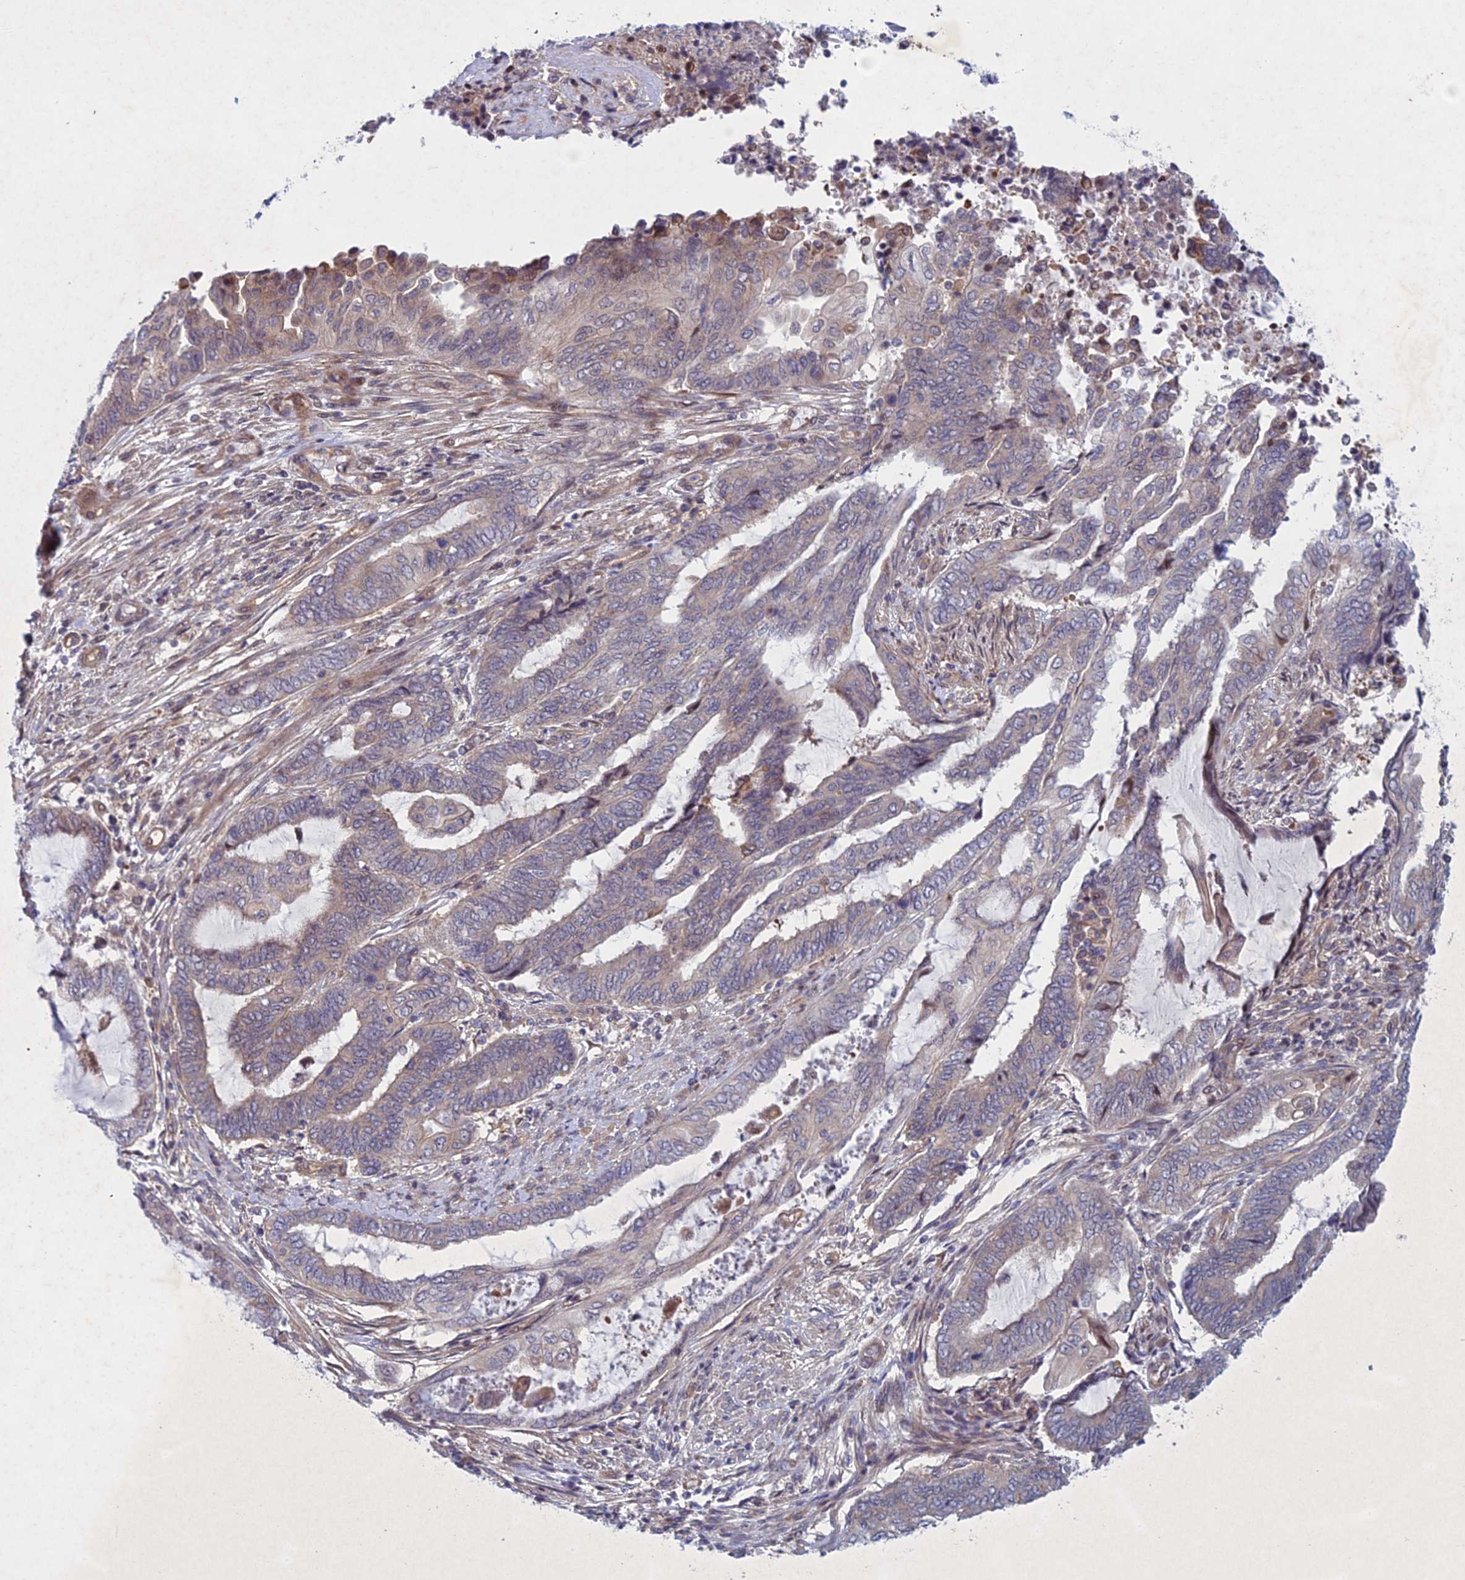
{"staining": {"intensity": "weak", "quantity": "<25%", "location": "cytoplasmic/membranous"}, "tissue": "endometrial cancer", "cell_type": "Tumor cells", "image_type": "cancer", "snomed": [{"axis": "morphology", "description": "Adenocarcinoma, NOS"}, {"axis": "topography", "description": "Uterus"}, {"axis": "topography", "description": "Endometrium"}], "caption": "This histopathology image is of endometrial cancer stained with immunohistochemistry (IHC) to label a protein in brown with the nuclei are counter-stained blue. There is no positivity in tumor cells.", "gene": "PTHLH", "patient": {"sex": "female", "age": 70}}